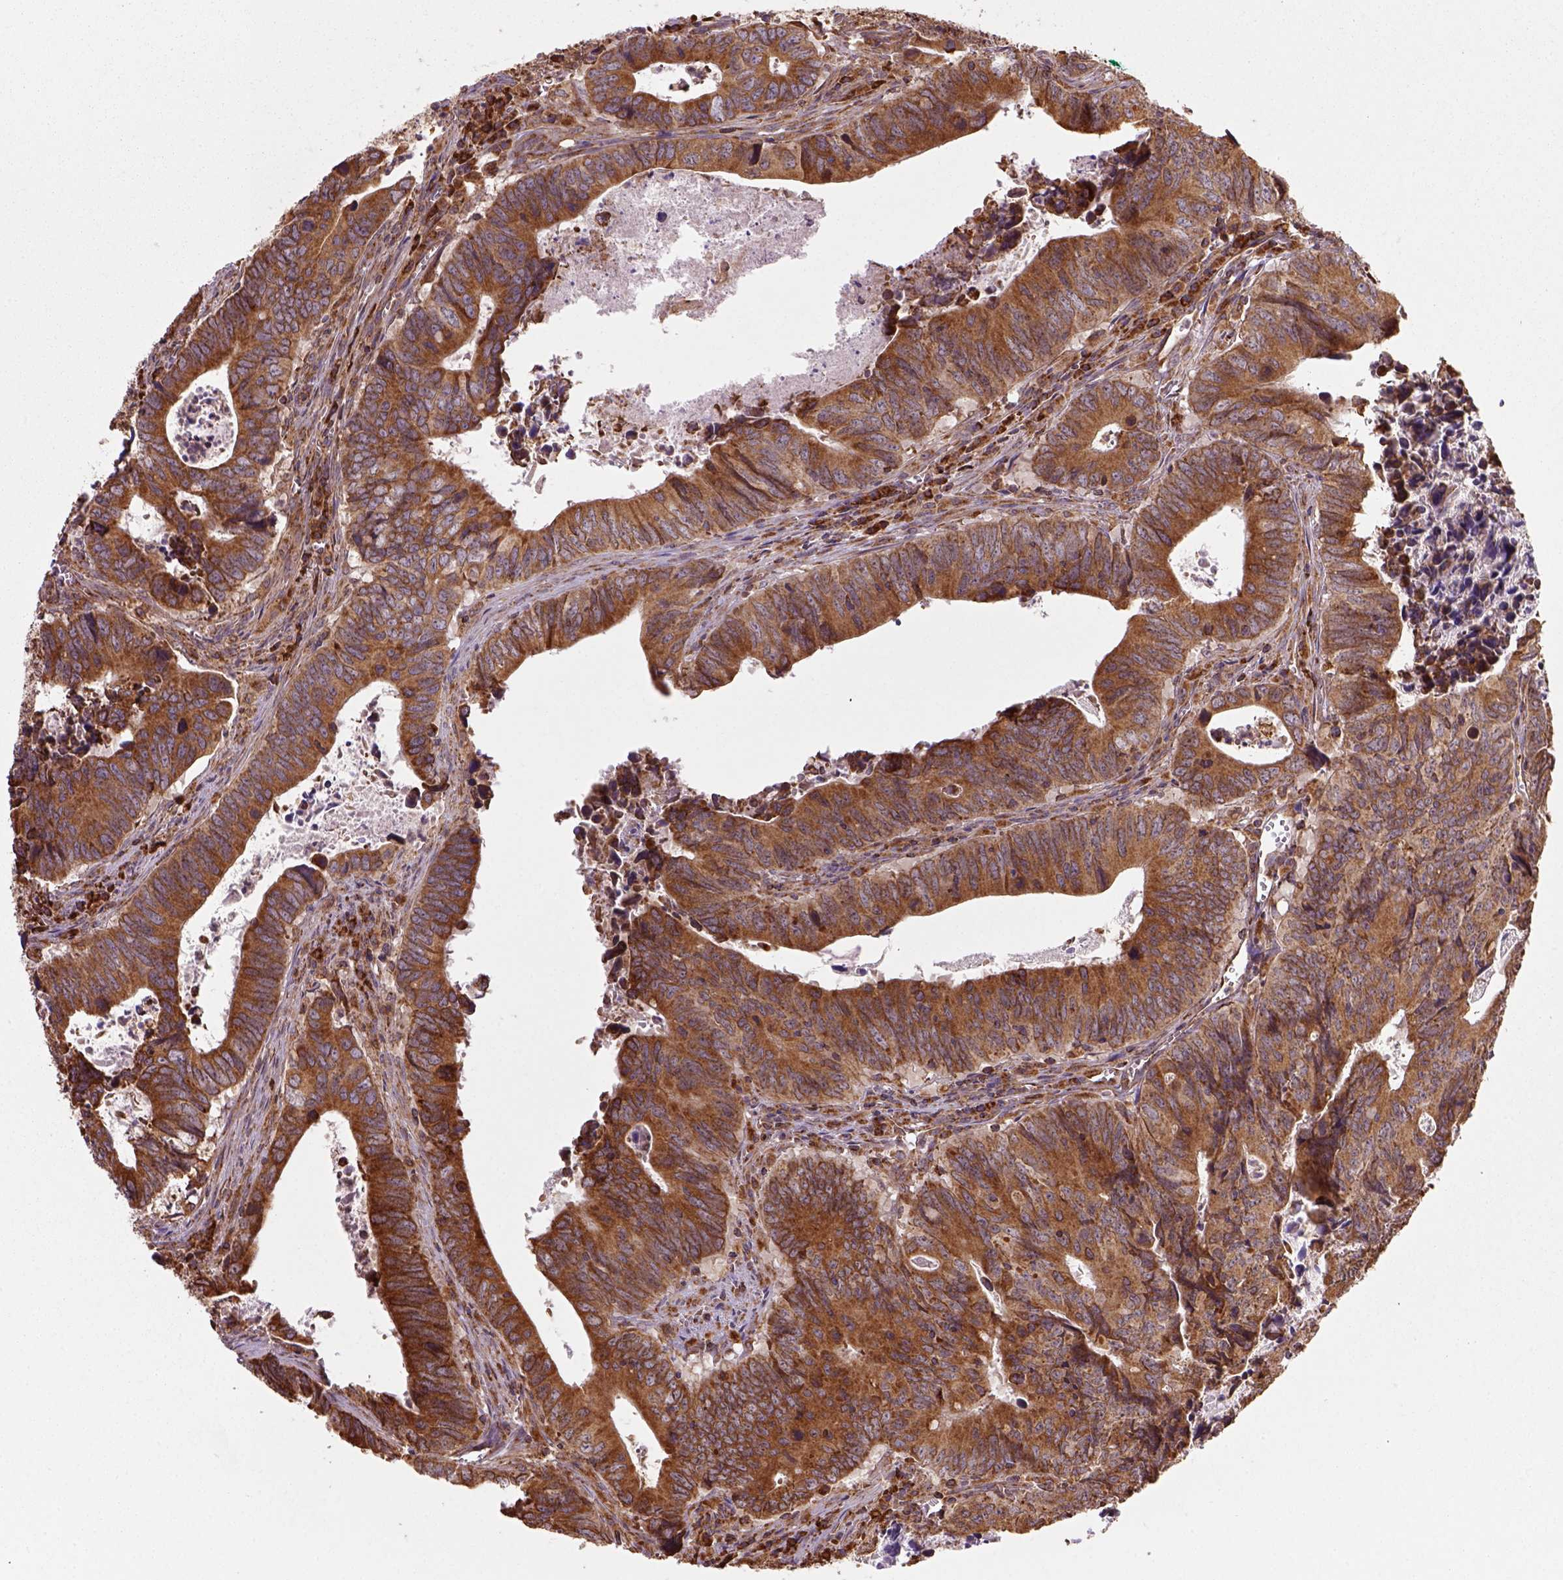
{"staining": {"intensity": "moderate", "quantity": ">75%", "location": "cytoplasmic/membranous"}, "tissue": "colorectal cancer", "cell_type": "Tumor cells", "image_type": "cancer", "snomed": [{"axis": "morphology", "description": "Adenocarcinoma, NOS"}, {"axis": "topography", "description": "Colon"}], "caption": "IHC histopathology image of adenocarcinoma (colorectal) stained for a protein (brown), which demonstrates medium levels of moderate cytoplasmic/membranous positivity in about >75% of tumor cells.", "gene": "MAPK8IP3", "patient": {"sex": "female", "age": 82}}